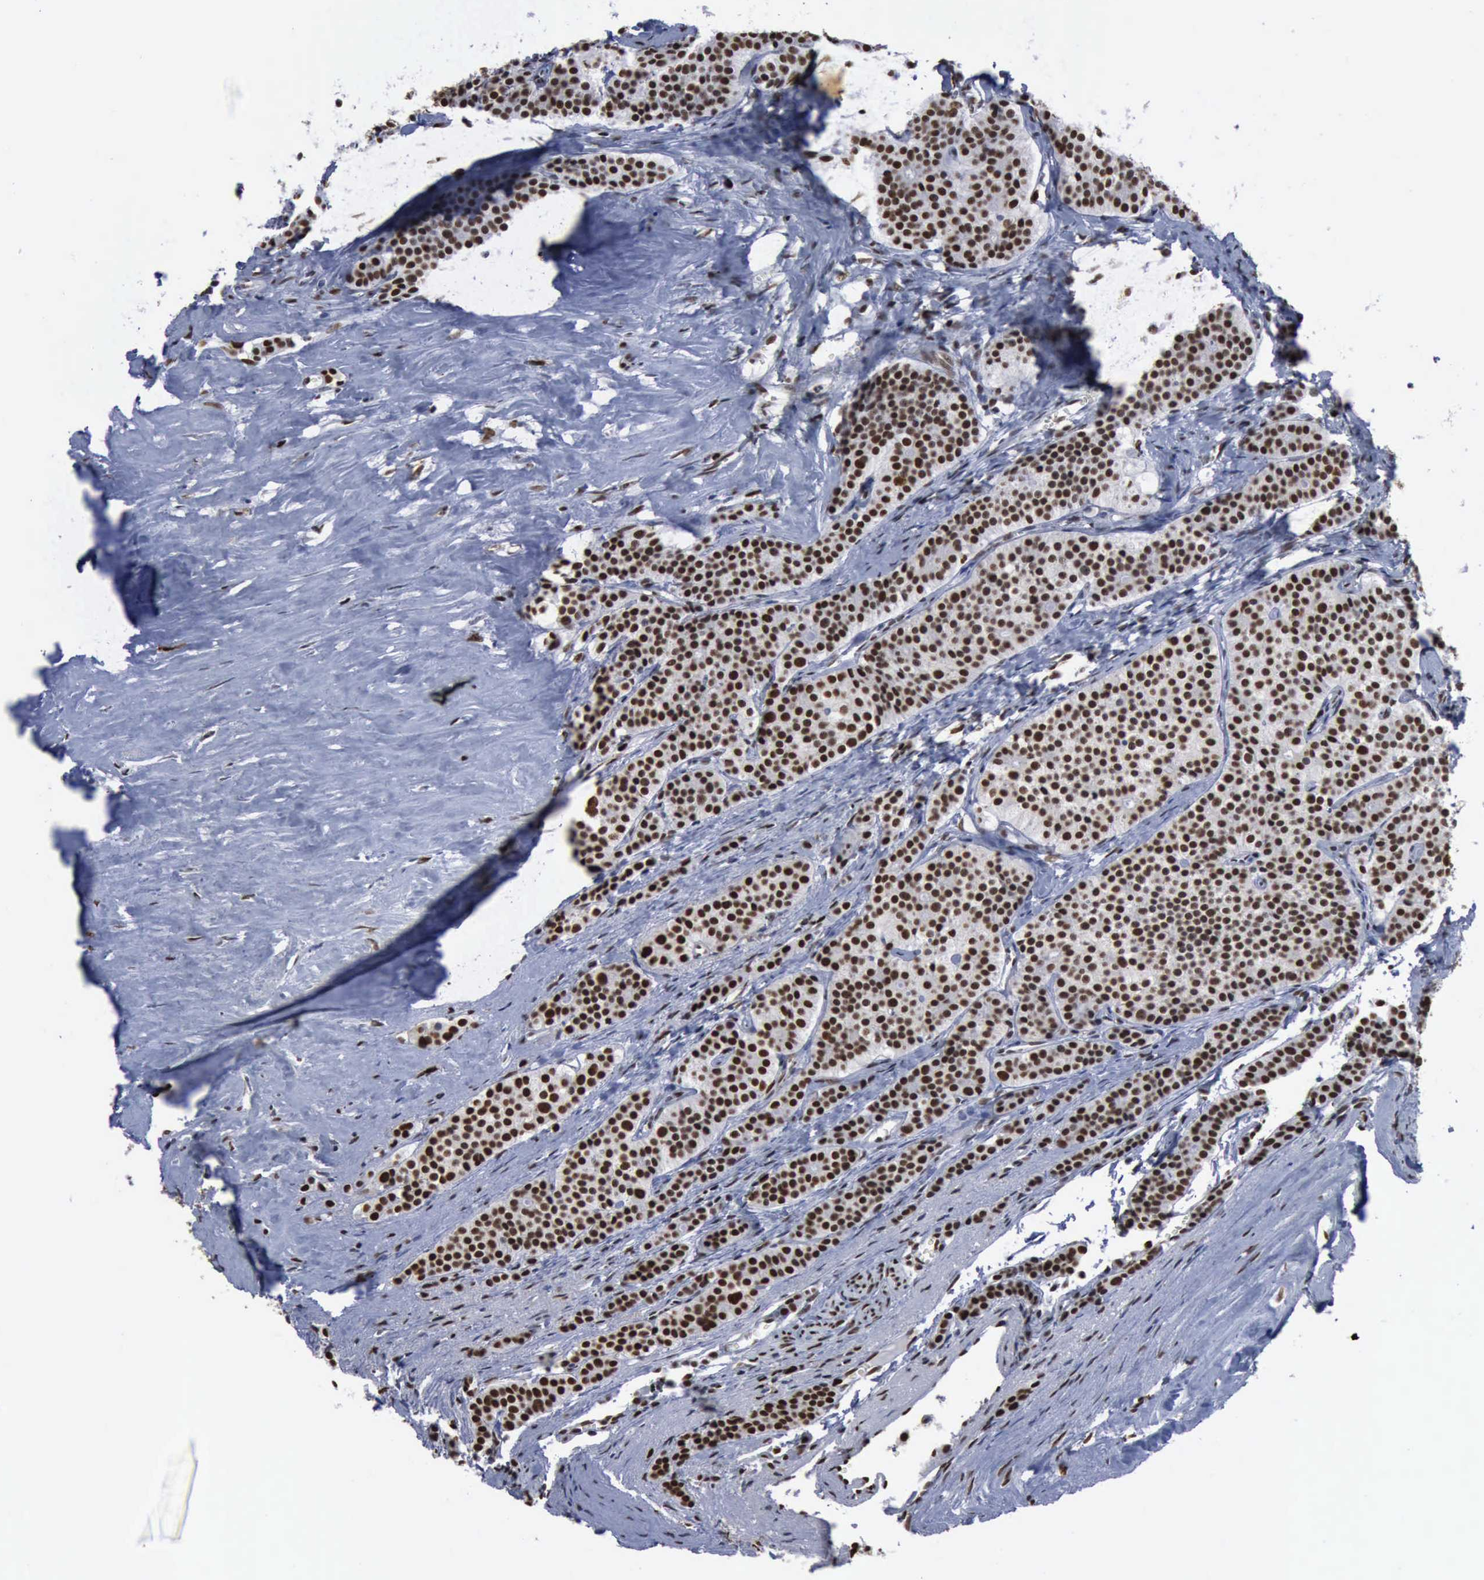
{"staining": {"intensity": "moderate", "quantity": ">75%", "location": "nuclear"}, "tissue": "carcinoid", "cell_type": "Tumor cells", "image_type": "cancer", "snomed": [{"axis": "morphology", "description": "Carcinoid, malignant, NOS"}, {"axis": "topography", "description": "Small intestine"}], "caption": "DAB immunohistochemical staining of human carcinoid shows moderate nuclear protein staining in approximately >75% of tumor cells. The staining is performed using DAB brown chromogen to label protein expression. The nuclei are counter-stained blue using hematoxylin.", "gene": "PCNA", "patient": {"sex": "male", "age": 63}}